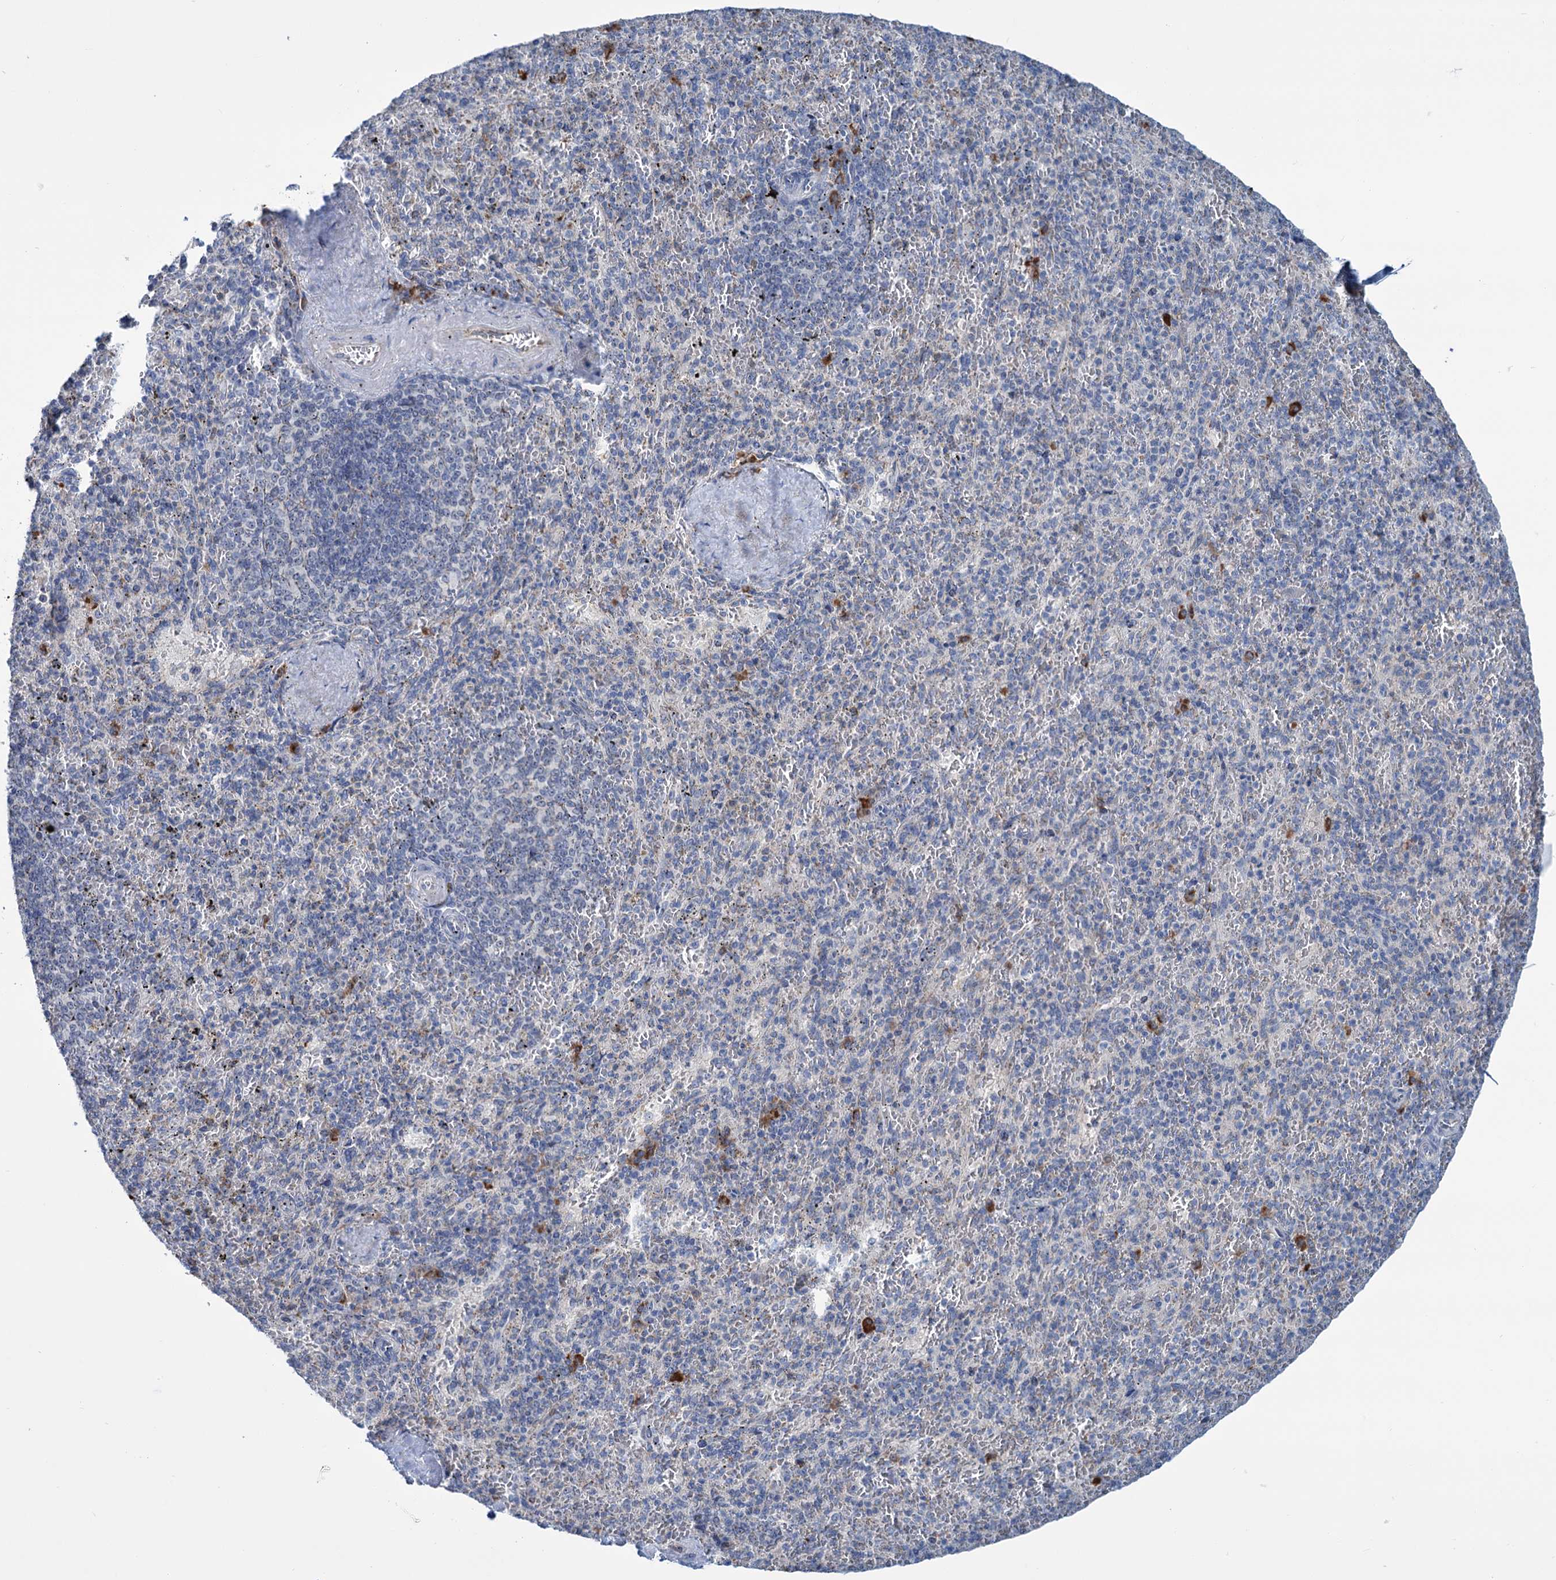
{"staining": {"intensity": "strong", "quantity": "<25%", "location": "cytoplasmic/membranous"}, "tissue": "spleen", "cell_type": "Cells in red pulp", "image_type": "normal", "snomed": [{"axis": "morphology", "description": "Normal tissue, NOS"}, {"axis": "topography", "description": "Spleen"}], "caption": "A medium amount of strong cytoplasmic/membranous positivity is identified in approximately <25% of cells in red pulp in normal spleen. The protein is shown in brown color, while the nuclei are stained blue.", "gene": "LPIN1", "patient": {"sex": "male", "age": 82}}